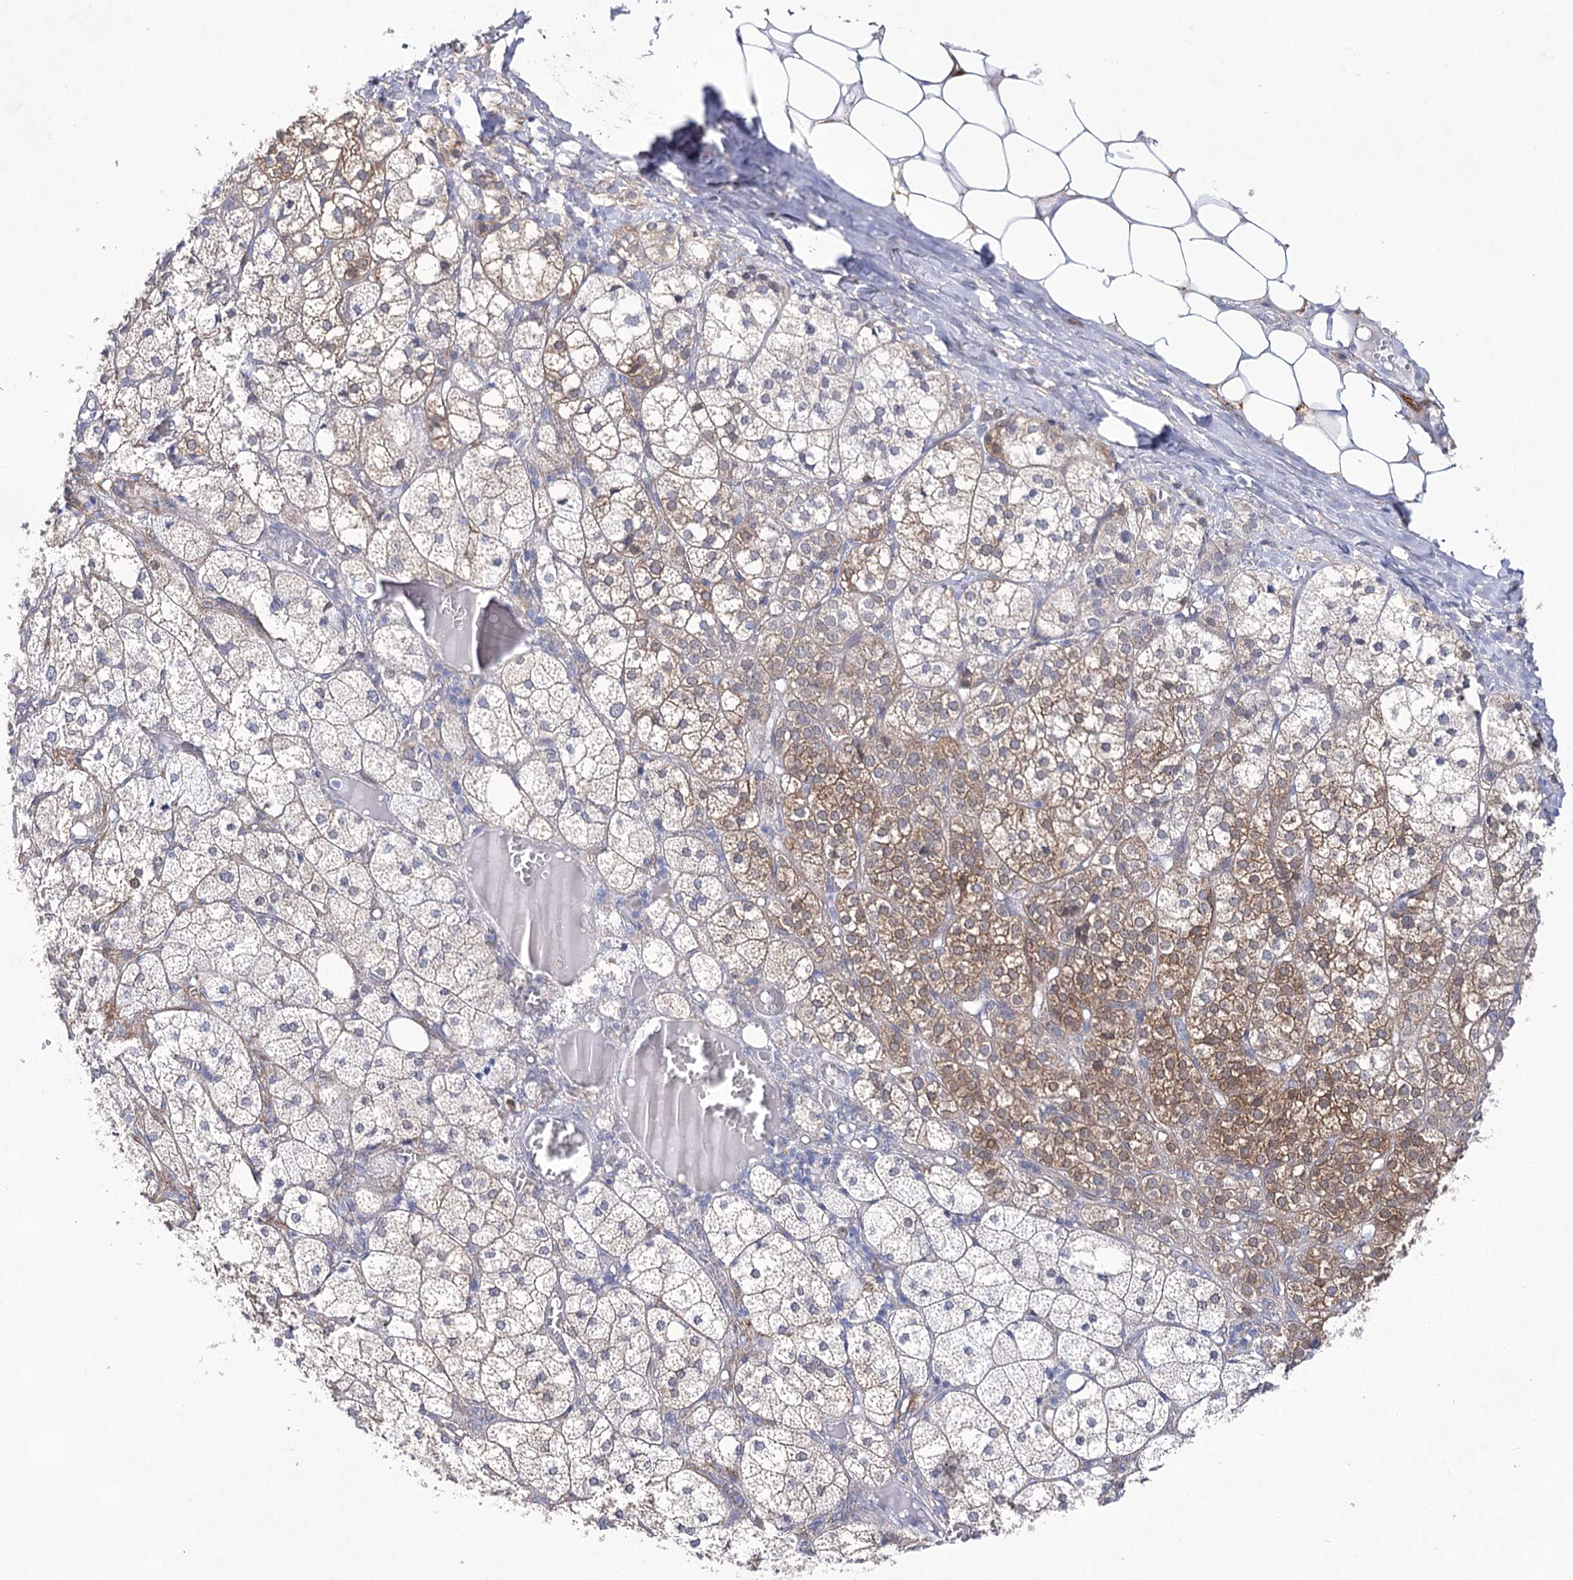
{"staining": {"intensity": "moderate", "quantity": "25%-75%", "location": "cytoplasmic/membranous,nuclear"}, "tissue": "adrenal gland", "cell_type": "Glandular cells", "image_type": "normal", "snomed": [{"axis": "morphology", "description": "Normal tissue, NOS"}, {"axis": "topography", "description": "Adrenal gland"}], "caption": "DAB (3,3'-diaminobenzidine) immunohistochemical staining of normal human adrenal gland shows moderate cytoplasmic/membranous,nuclear protein staining in approximately 25%-75% of glandular cells.", "gene": "UGDH", "patient": {"sex": "female", "age": 61}}